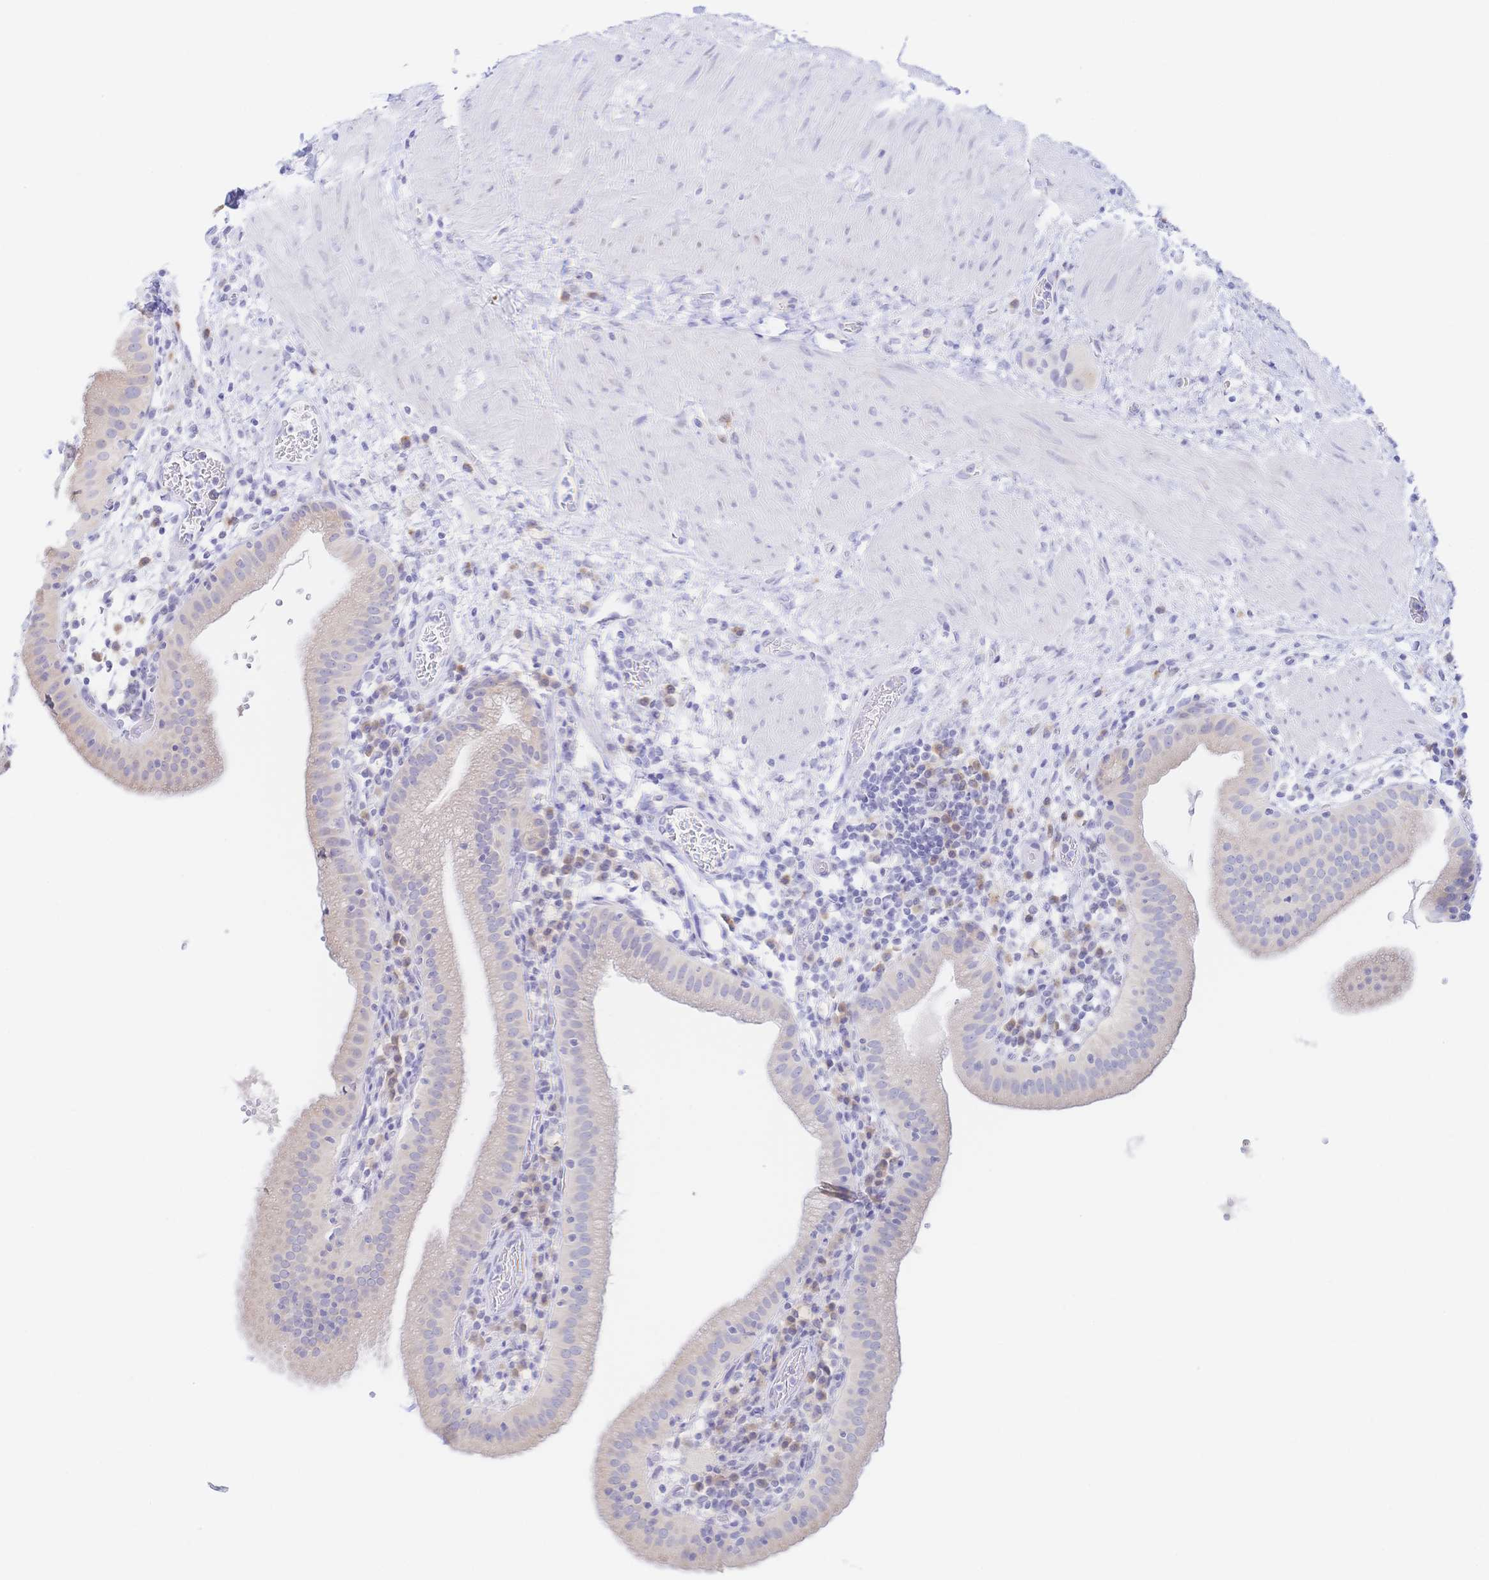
{"staining": {"intensity": "negative", "quantity": "none", "location": "none"}, "tissue": "gallbladder", "cell_type": "Glandular cells", "image_type": "normal", "snomed": [{"axis": "morphology", "description": "Normal tissue, NOS"}, {"axis": "topography", "description": "Gallbladder"}], "caption": "Glandular cells show no significant protein positivity in benign gallbladder. Nuclei are stained in blue.", "gene": "SIAH3", "patient": {"sex": "male", "age": 26}}